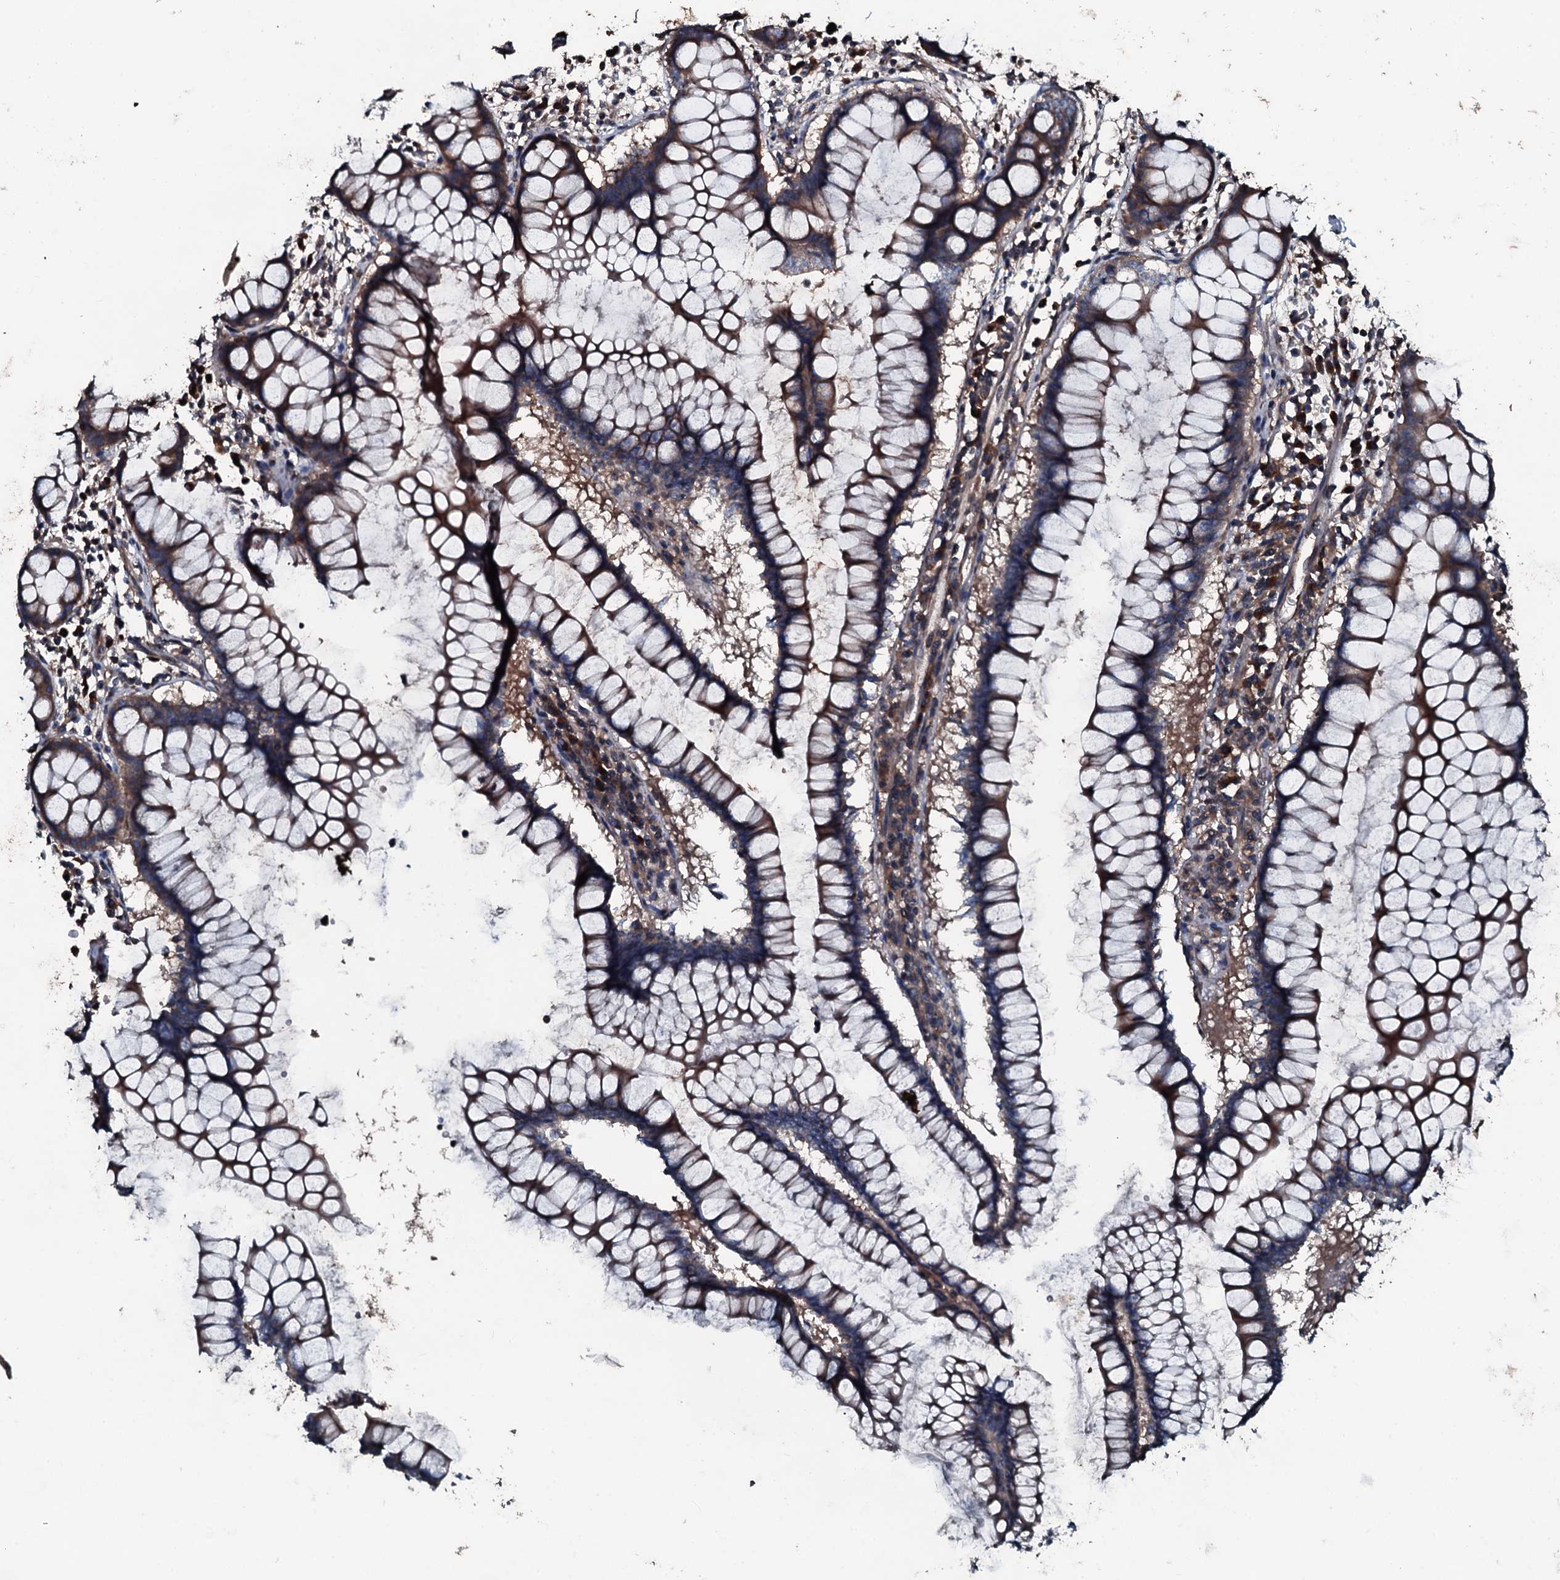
{"staining": {"intensity": "strong", "quantity": "25%-75%", "location": "cytoplasmic/membranous"}, "tissue": "colon", "cell_type": "Glandular cells", "image_type": "normal", "snomed": [{"axis": "morphology", "description": "Normal tissue, NOS"}, {"axis": "morphology", "description": "Adenocarcinoma, NOS"}, {"axis": "topography", "description": "Colon"}], "caption": "This micrograph demonstrates immunohistochemistry staining of normal human colon, with high strong cytoplasmic/membranous staining in approximately 25%-75% of glandular cells.", "gene": "AARS1", "patient": {"sex": "female", "age": 55}}